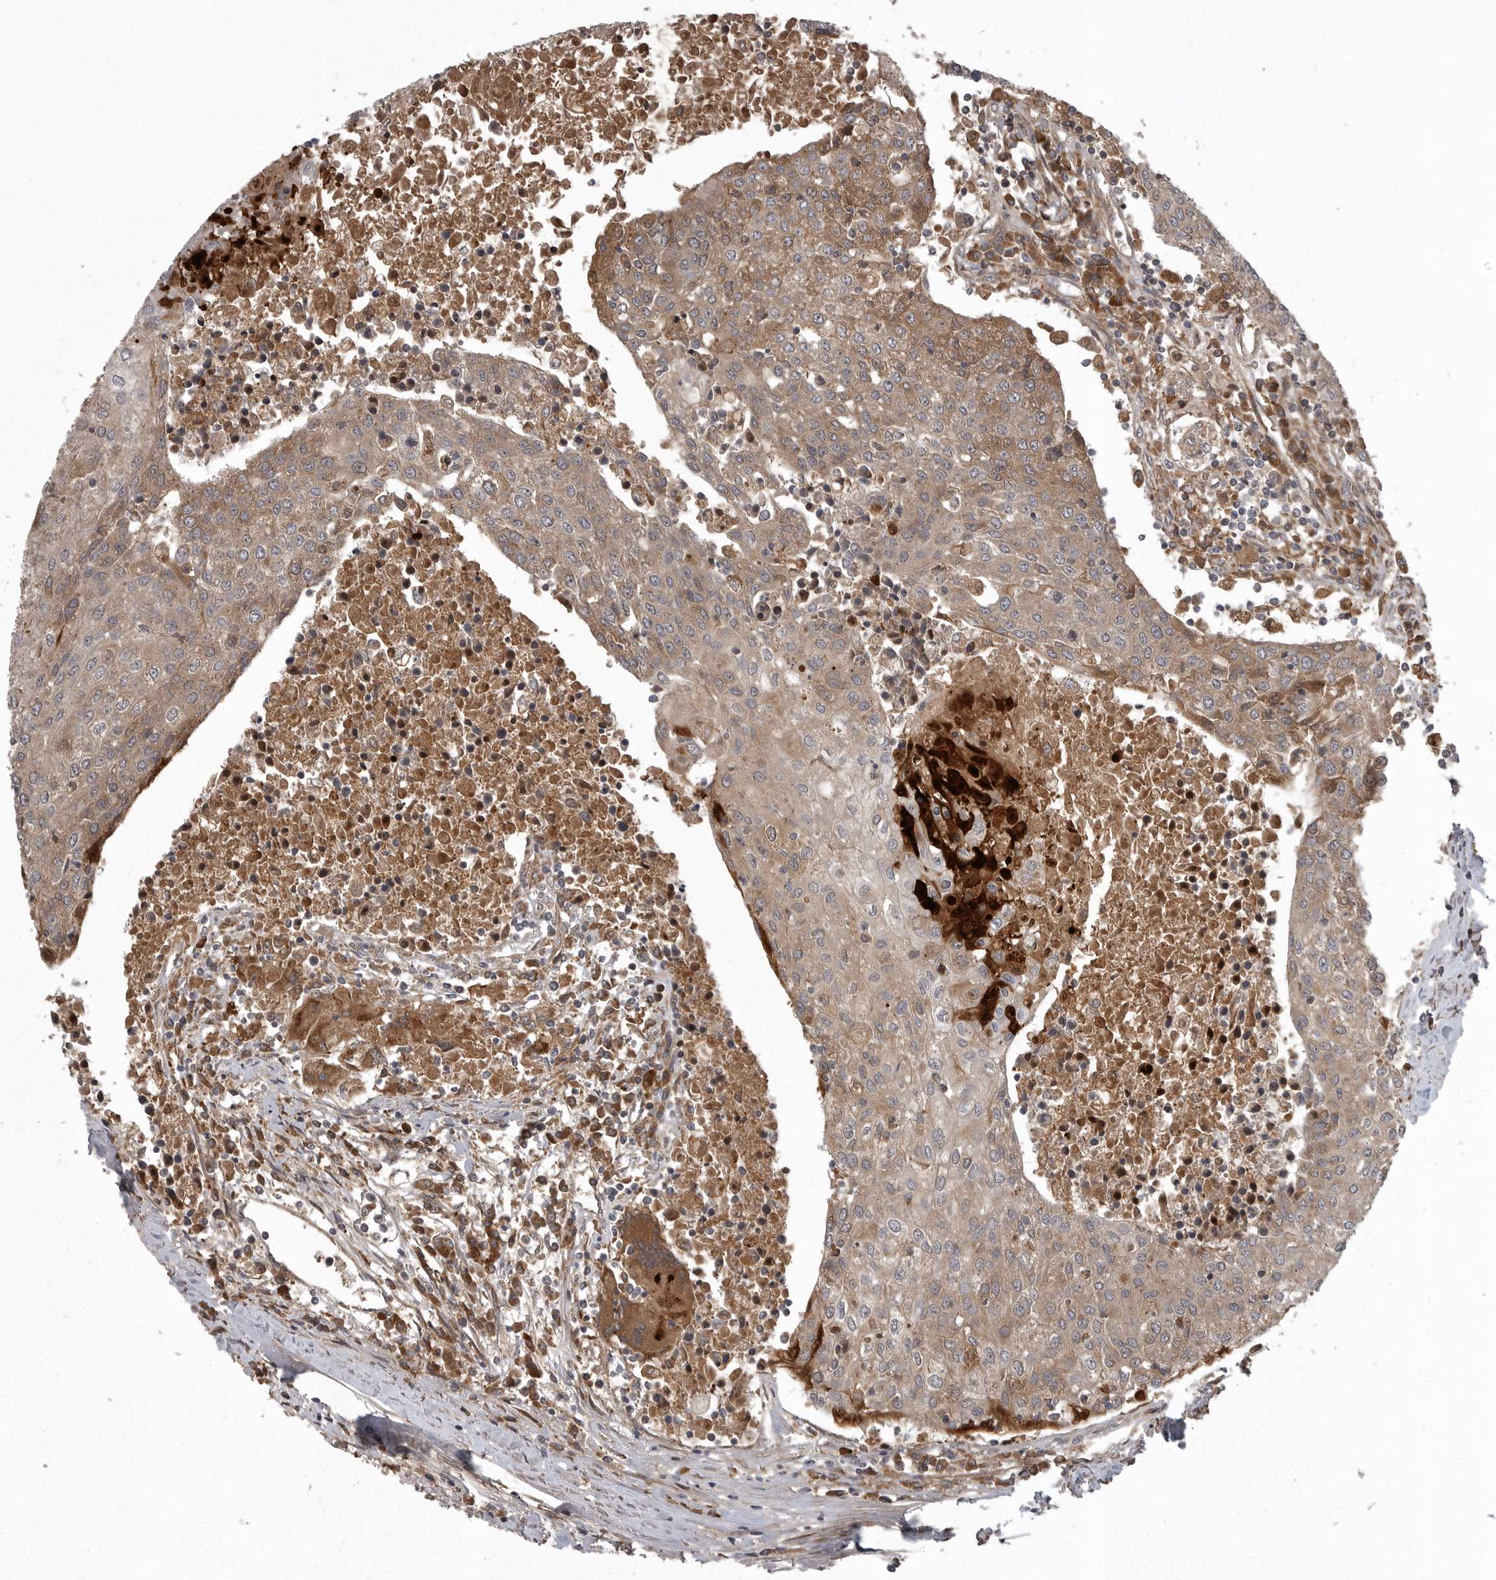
{"staining": {"intensity": "weak", "quantity": ">75%", "location": "cytoplasmic/membranous"}, "tissue": "urothelial cancer", "cell_type": "Tumor cells", "image_type": "cancer", "snomed": [{"axis": "morphology", "description": "Urothelial carcinoma, High grade"}, {"axis": "topography", "description": "Urinary bladder"}], "caption": "Protein analysis of urothelial cancer tissue shows weak cytoplasmic/membranous positivity in approximately >75% of tumor cells.", "gene": "GPR31", "patient": {"sex": "female", "age": 85}}